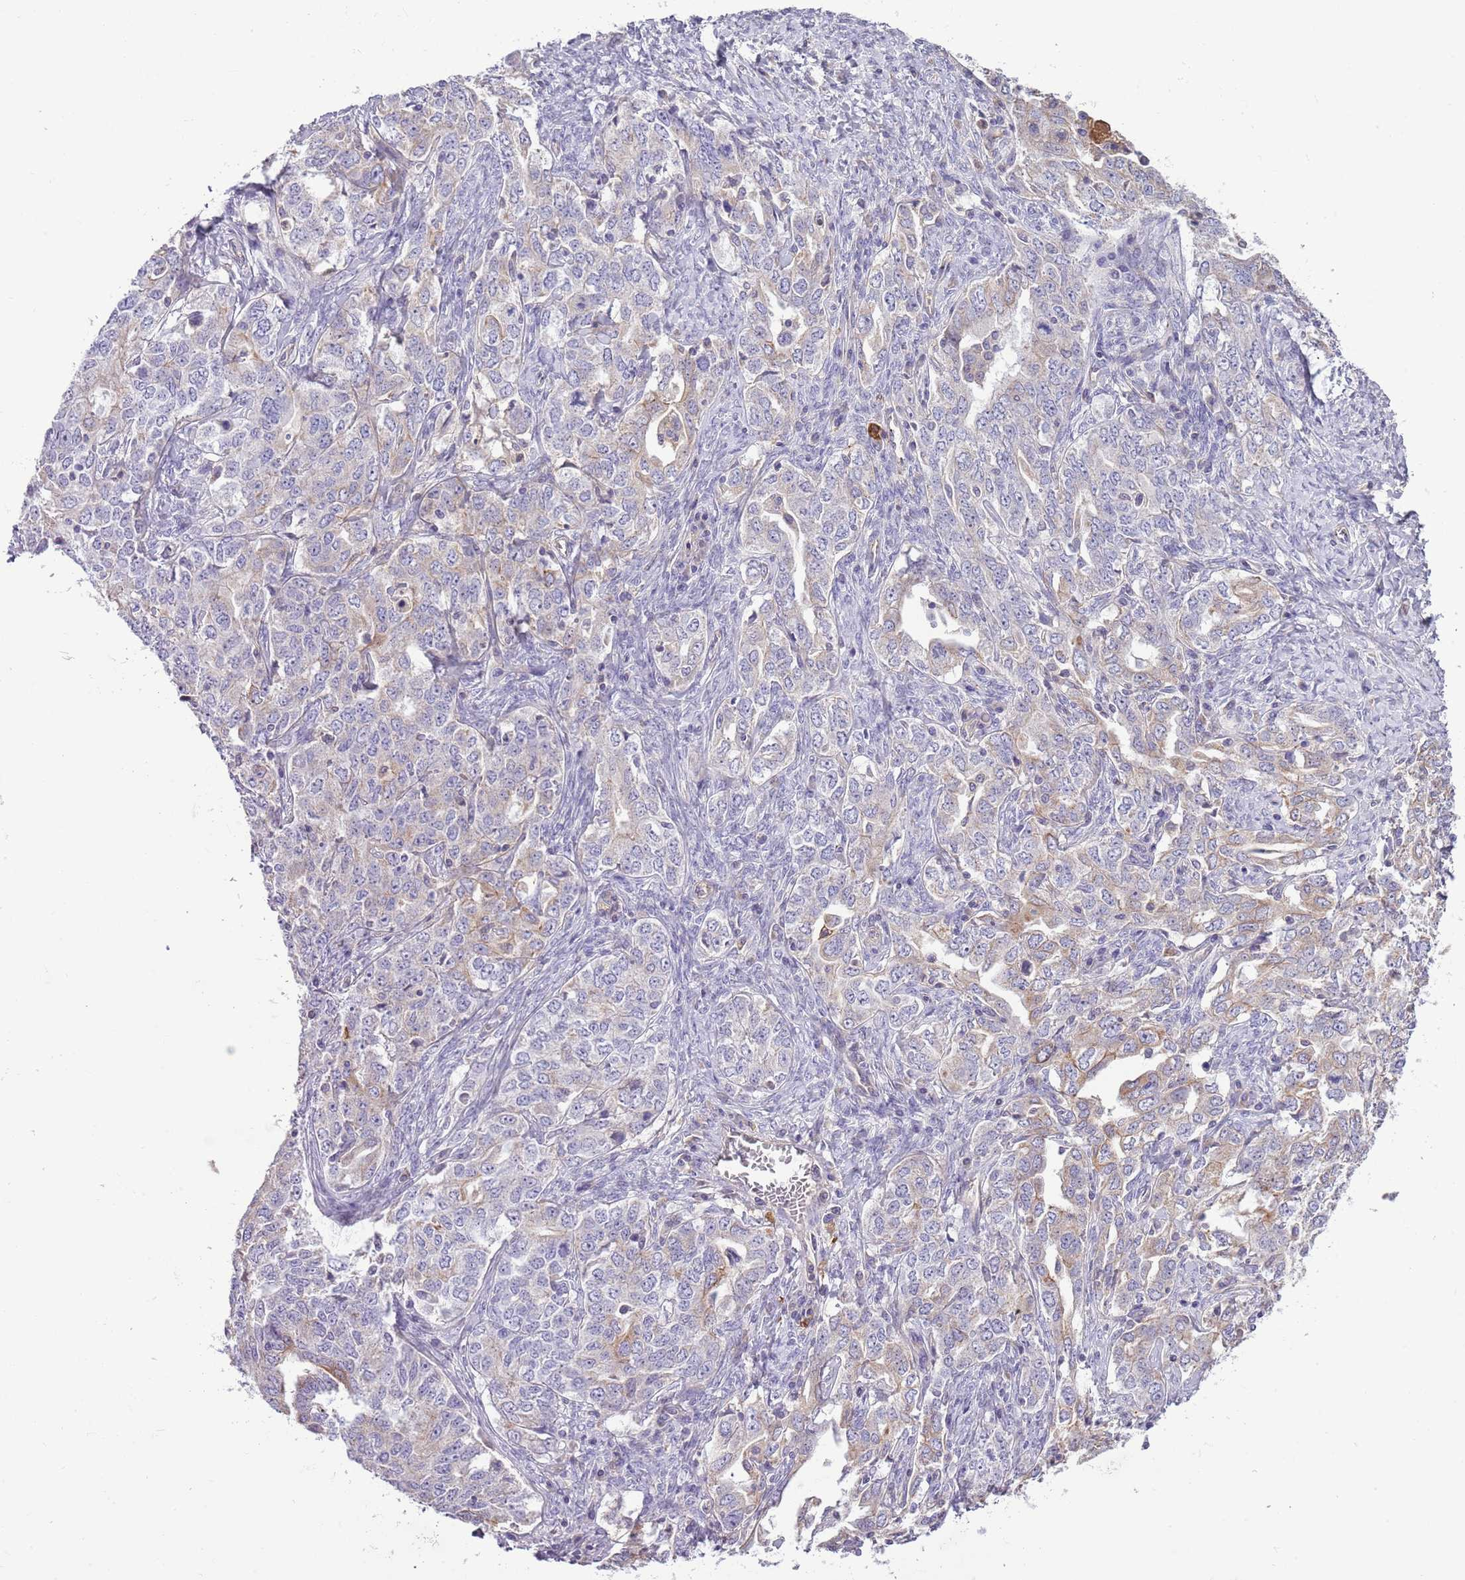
{"staining": {"intensity": "weak", "quantity": "<25%", "location": "cytoplasmic/membranous"}, "tissue": "ovarian cancer", "cell_type": "Tumor cells", "image_type": "cancer", "snomed": [{"axis": "morphology", "description": "Carcinoma, endometroid"}, {"axis": "topography", "description": "Ovary"}], "caption": "An image of human endometroid carcinoma (ovarian) is negative for staining in tumor cells.", "gene": "HES3", "patient": {"sex": "female", "age": 62}}